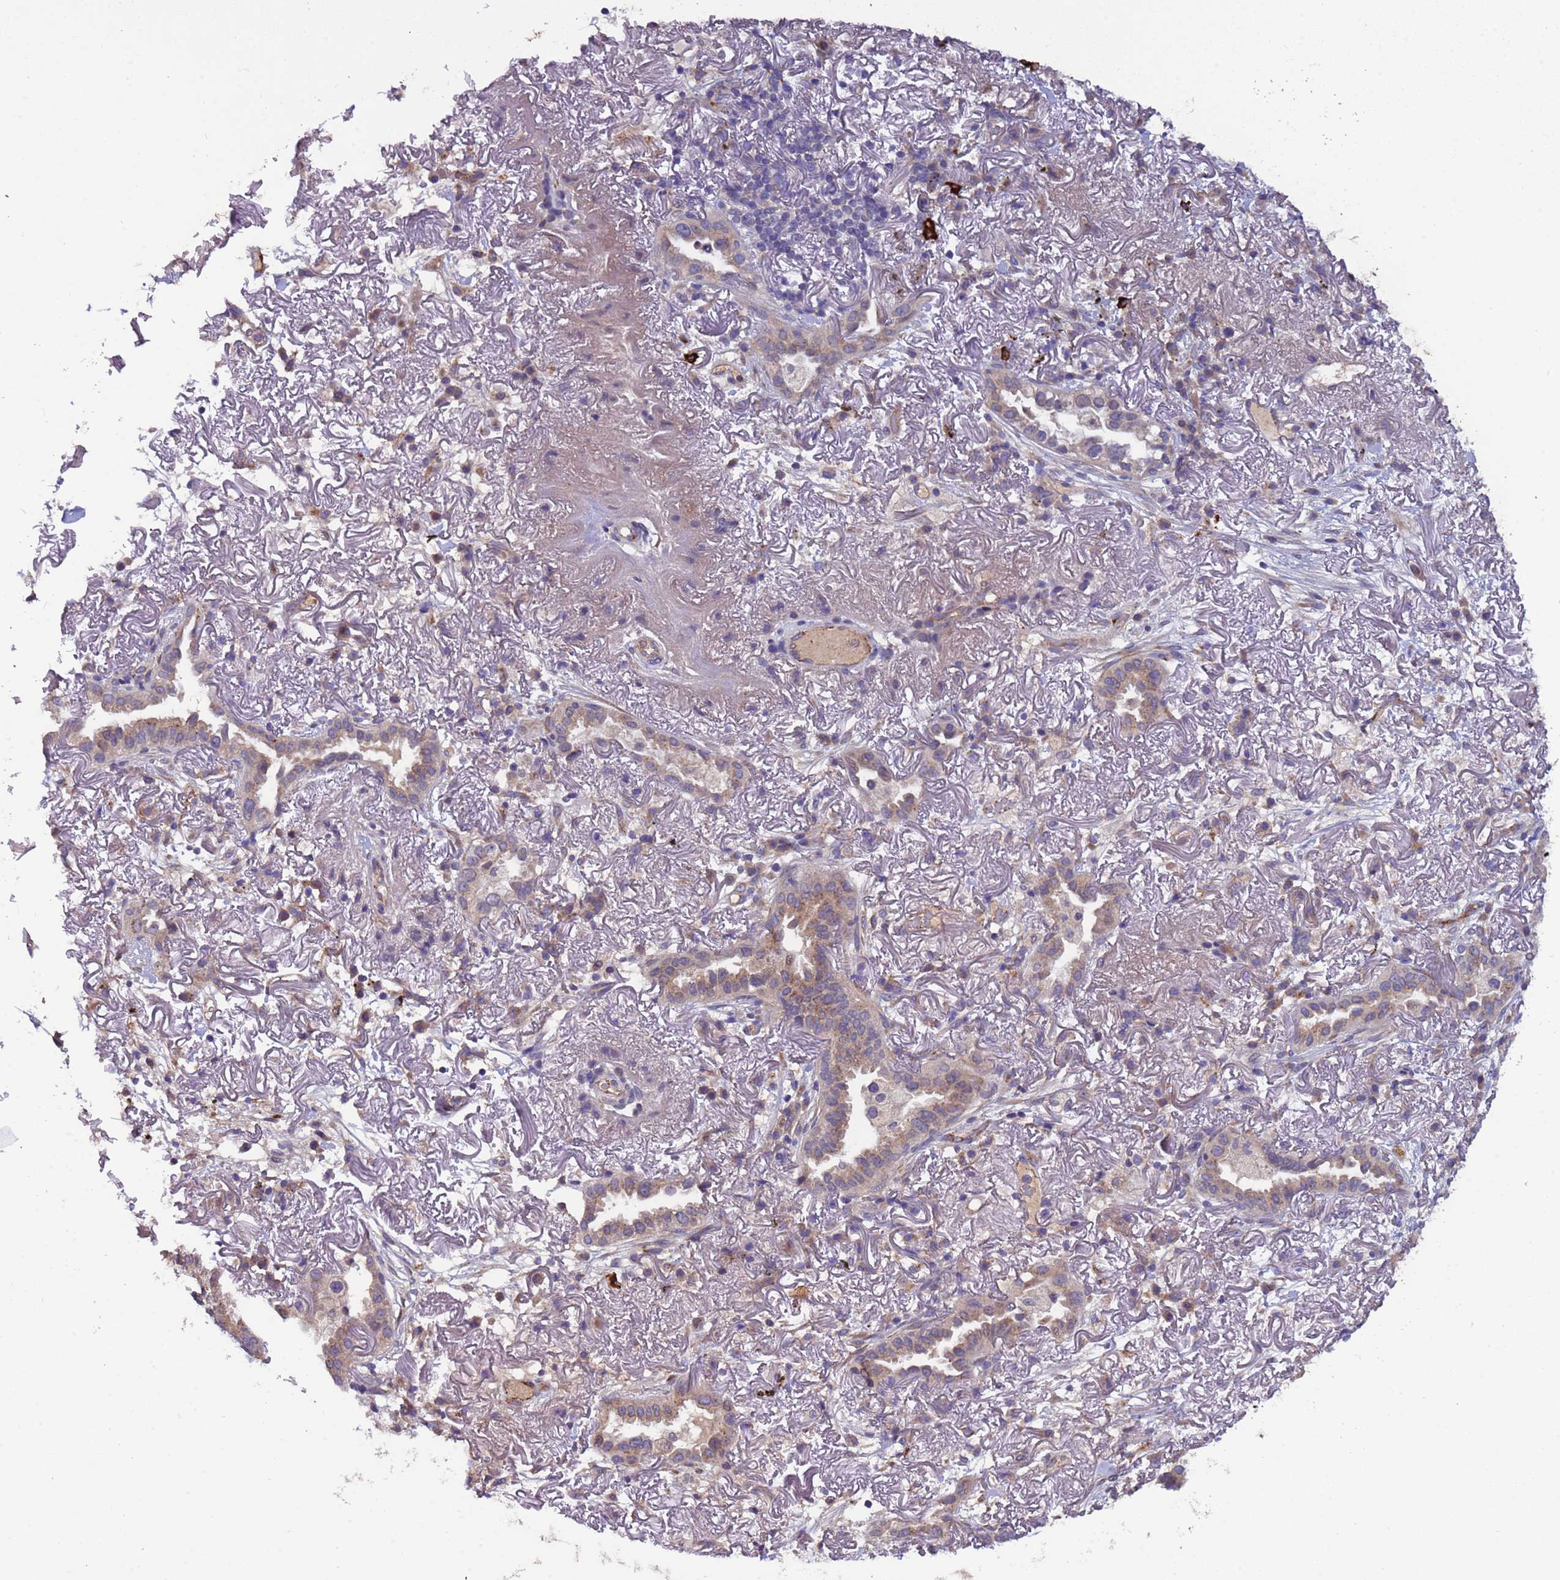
{"staining": {"intensity": "weak", "quantity": ">75%", "location": "cytoplasmic/membranous"}, "tissue": "lung cancer", "cell_type": "Tumor cells", "image_type": "cancer", "snomed": [{"axis": "morphology", "description": "Adenocarcinoma, NOS"}, {"axis": "topography", "description": "Lung"}], "caption": "Protein staining of lung cancer tissue shows weak cytoplasmic/membranous expression in about >75% of tumor cells.", "gene": "ZNF248", "patient": {"sex": "female", "age": 69}}